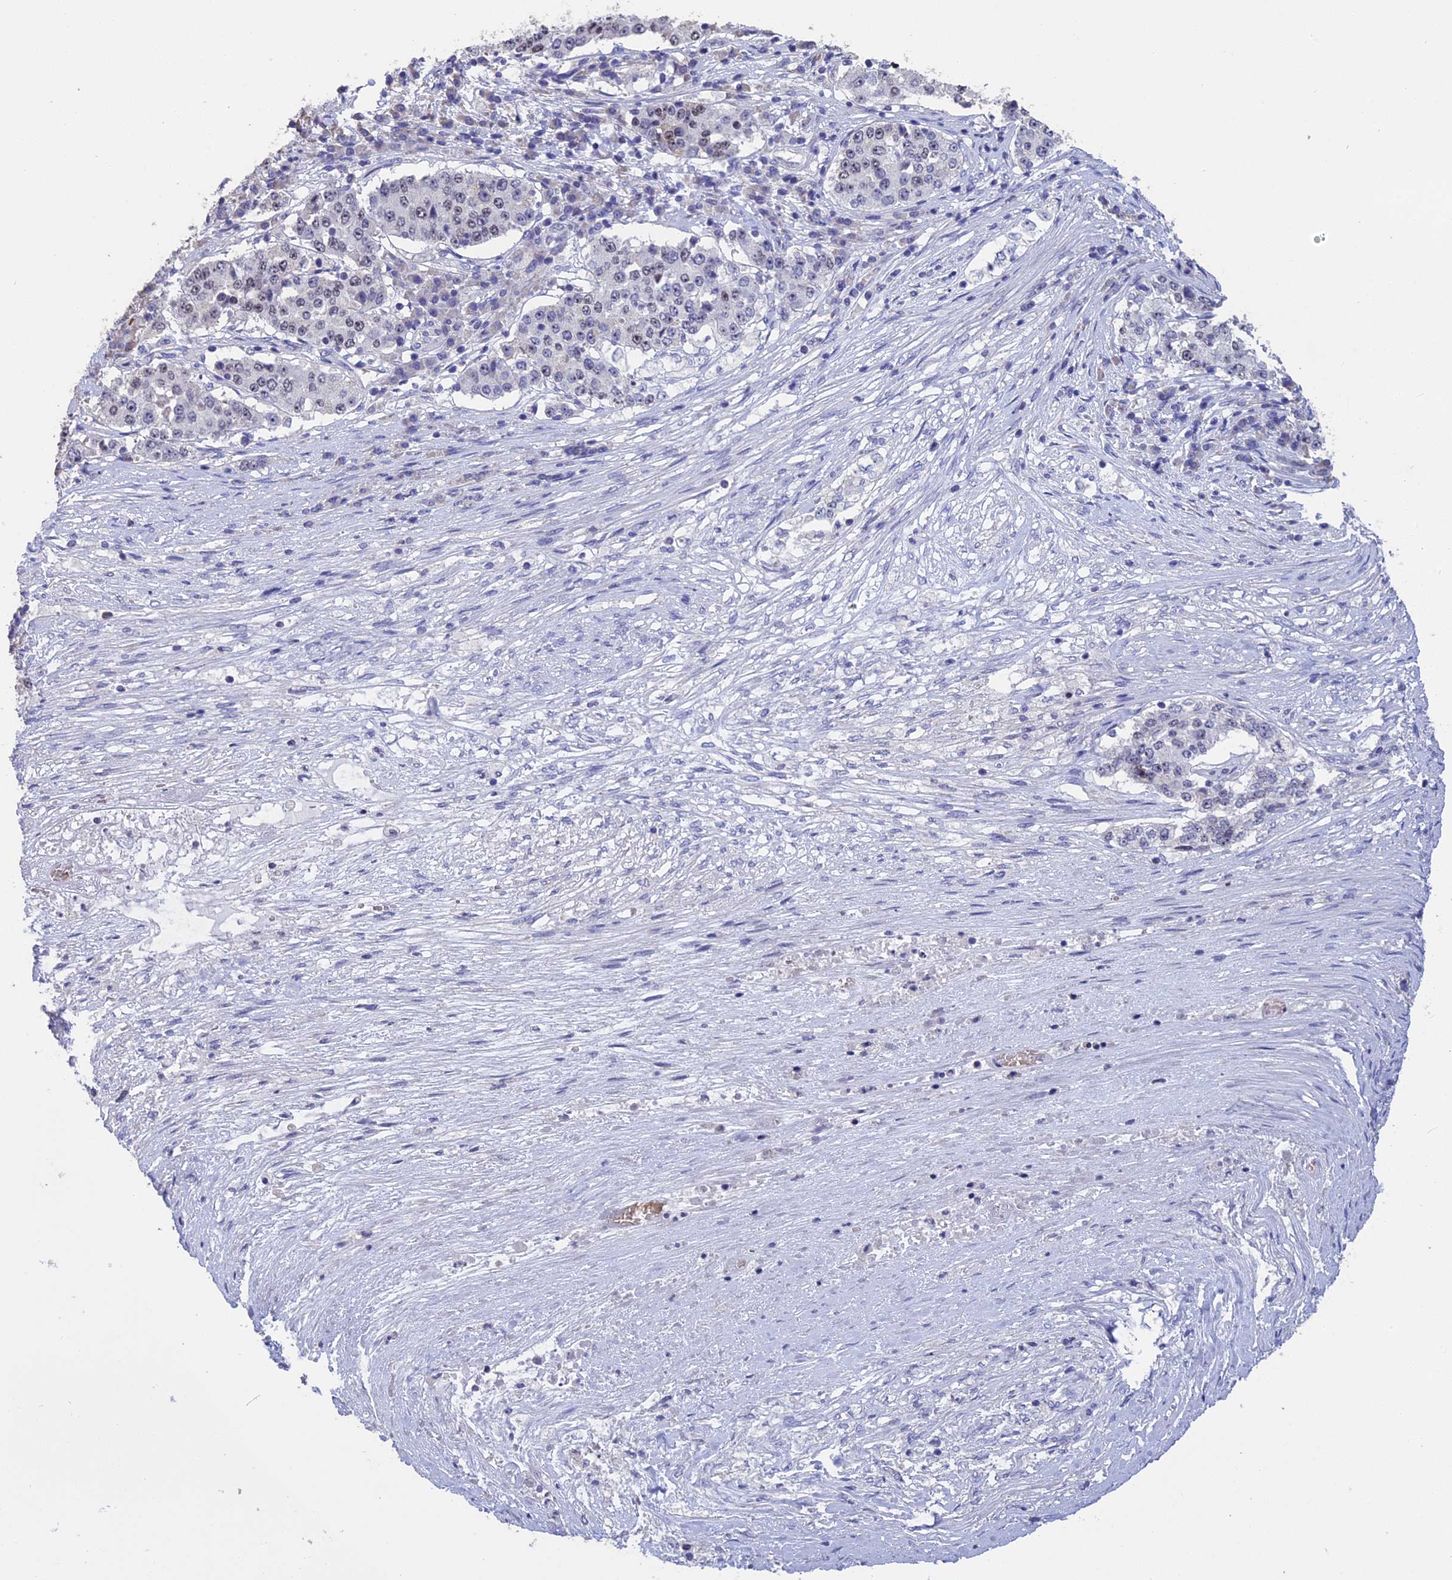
{"staining": {"intensity": "weak", "quantity": "<25%", "location": "nuclear"}, "tissue": "stomach cancer", "cell_type": "Tumor cells", "image_type": "cancer", "snomed": [{"axis": "morphology", "description": "Adenocarcinoma, NOS"}, {"axis": "topography", "description": "Stomach"}], "caption": "Image shows no significant protein staining in tumor cells of adenocarcinoma (stomach).", "gene": "KNOP1", "patient": {"sex": "male", "age": 59}}